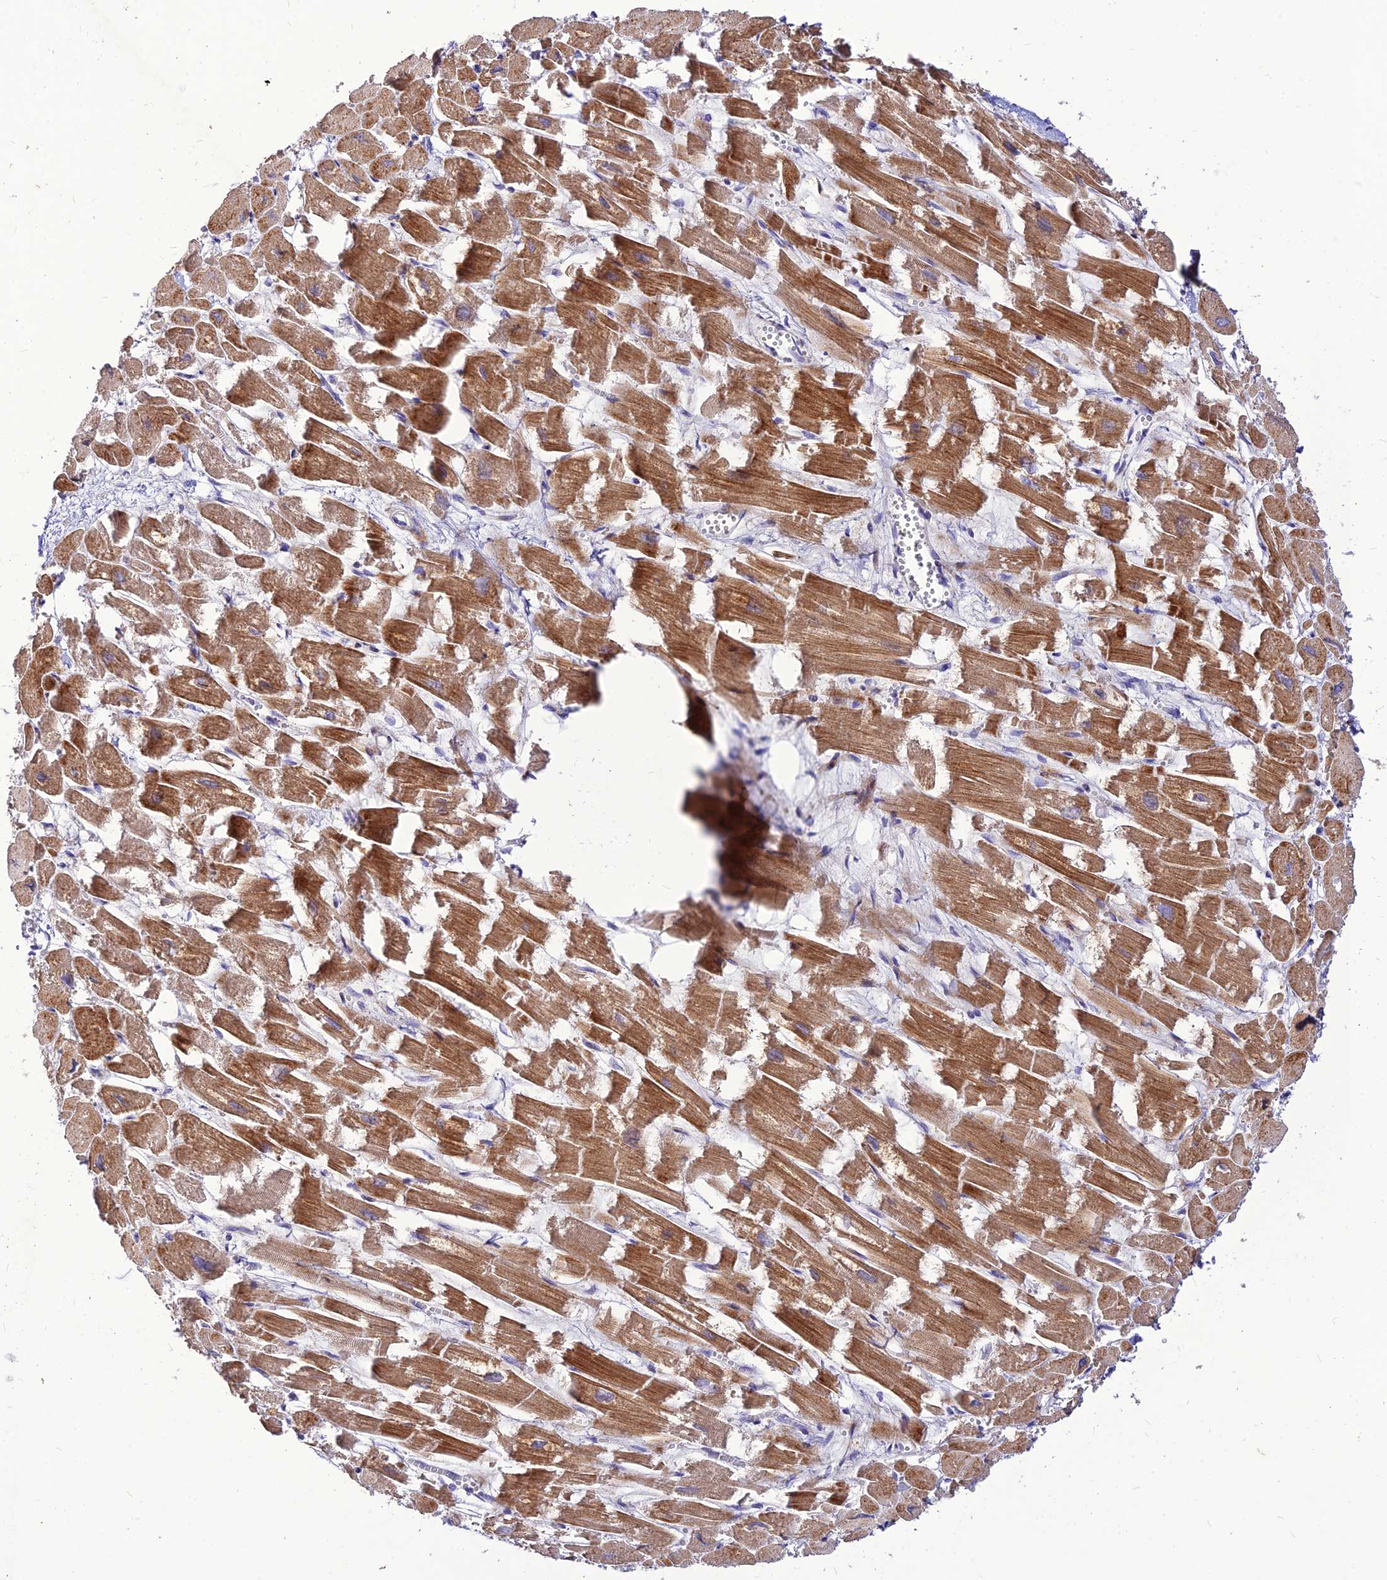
{"staining": {"intensity": "moderate", "quantity": ">75%", "location": "cytoplasmic/membranous"}, "tissue": "heart muscle", "cell_type": "Cardiomyocytes", "image_type": "normal", "snomed": [{"axis": "morphology", "description": "Normal tissue, NOS"}, {"axis": "topography", "description": "Heart"}], "caption": "Heart muscle stained with DAB immunohistochemistry (IHC) displays medium levels of moderate cytoplasmic/membranous positivity in about >75% of cardiomyocytes. The protein of interest is stained brown, and the nuclei are stained in blue (DAB (3,3'-diaminobenzidine) IHC with brightfield microscopy, high magnification).", "gene": "RIMOC1", "patient": {"sex": "male", "age": 54}}